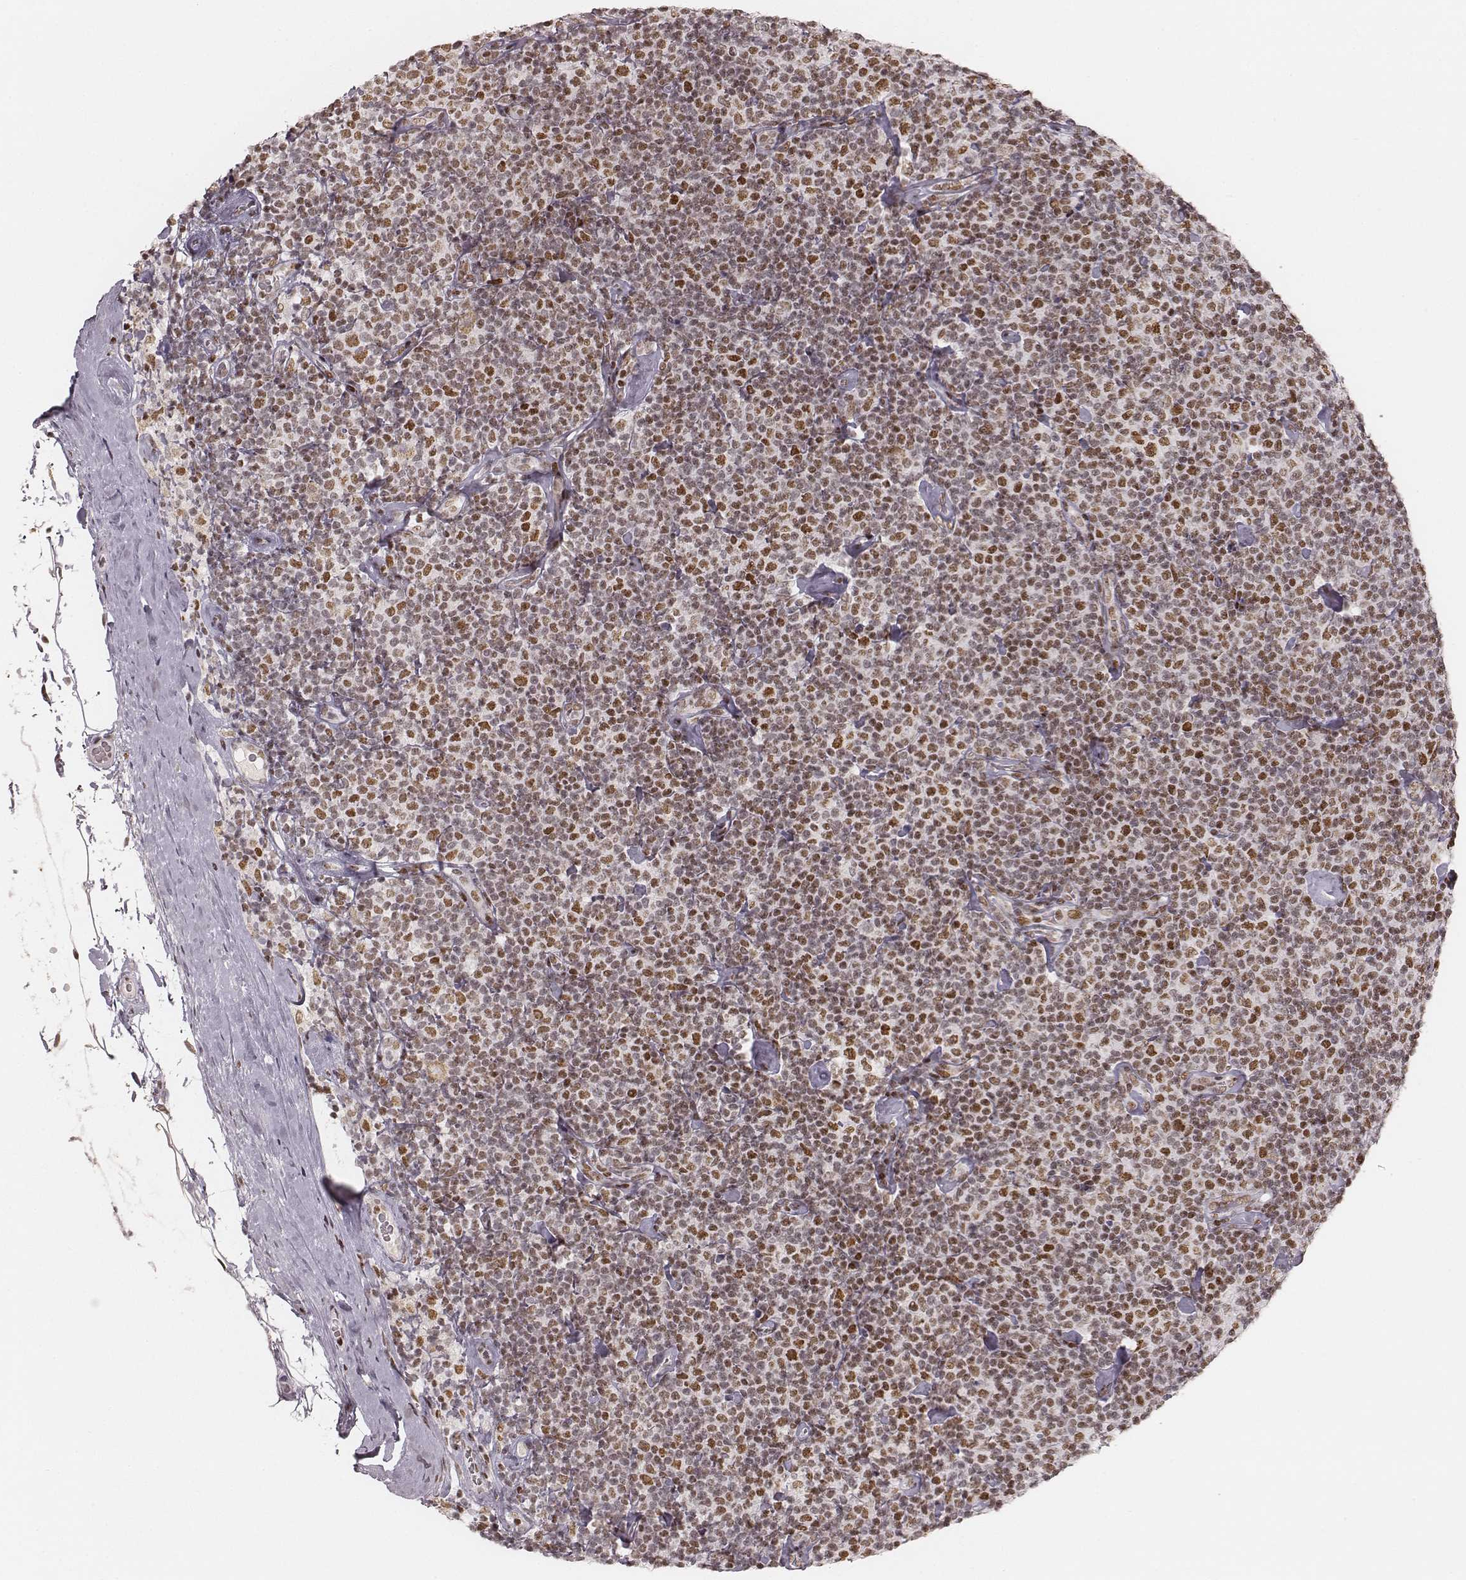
{"staining": {"intensity": "moderate", "quantity": ">75%", "location": "nuclear"}, "tissue": "lymphoma", "cell_type": "Tumor cells", "image_type": "cancer", "snomed": [{"axis": "morphology", "description": "Malignant lymphoma, non-Hodgkin's type, Low grade"}, {"axis": "topography", "description": "Lymph node"}], "caption": "Tumor cells exhibit medium levels of moderate nuclear positivity in approximately >75% of cells in lymphoma.", "gene": "HNRNPC", "patient": {"sex": "male", "age": 81}}